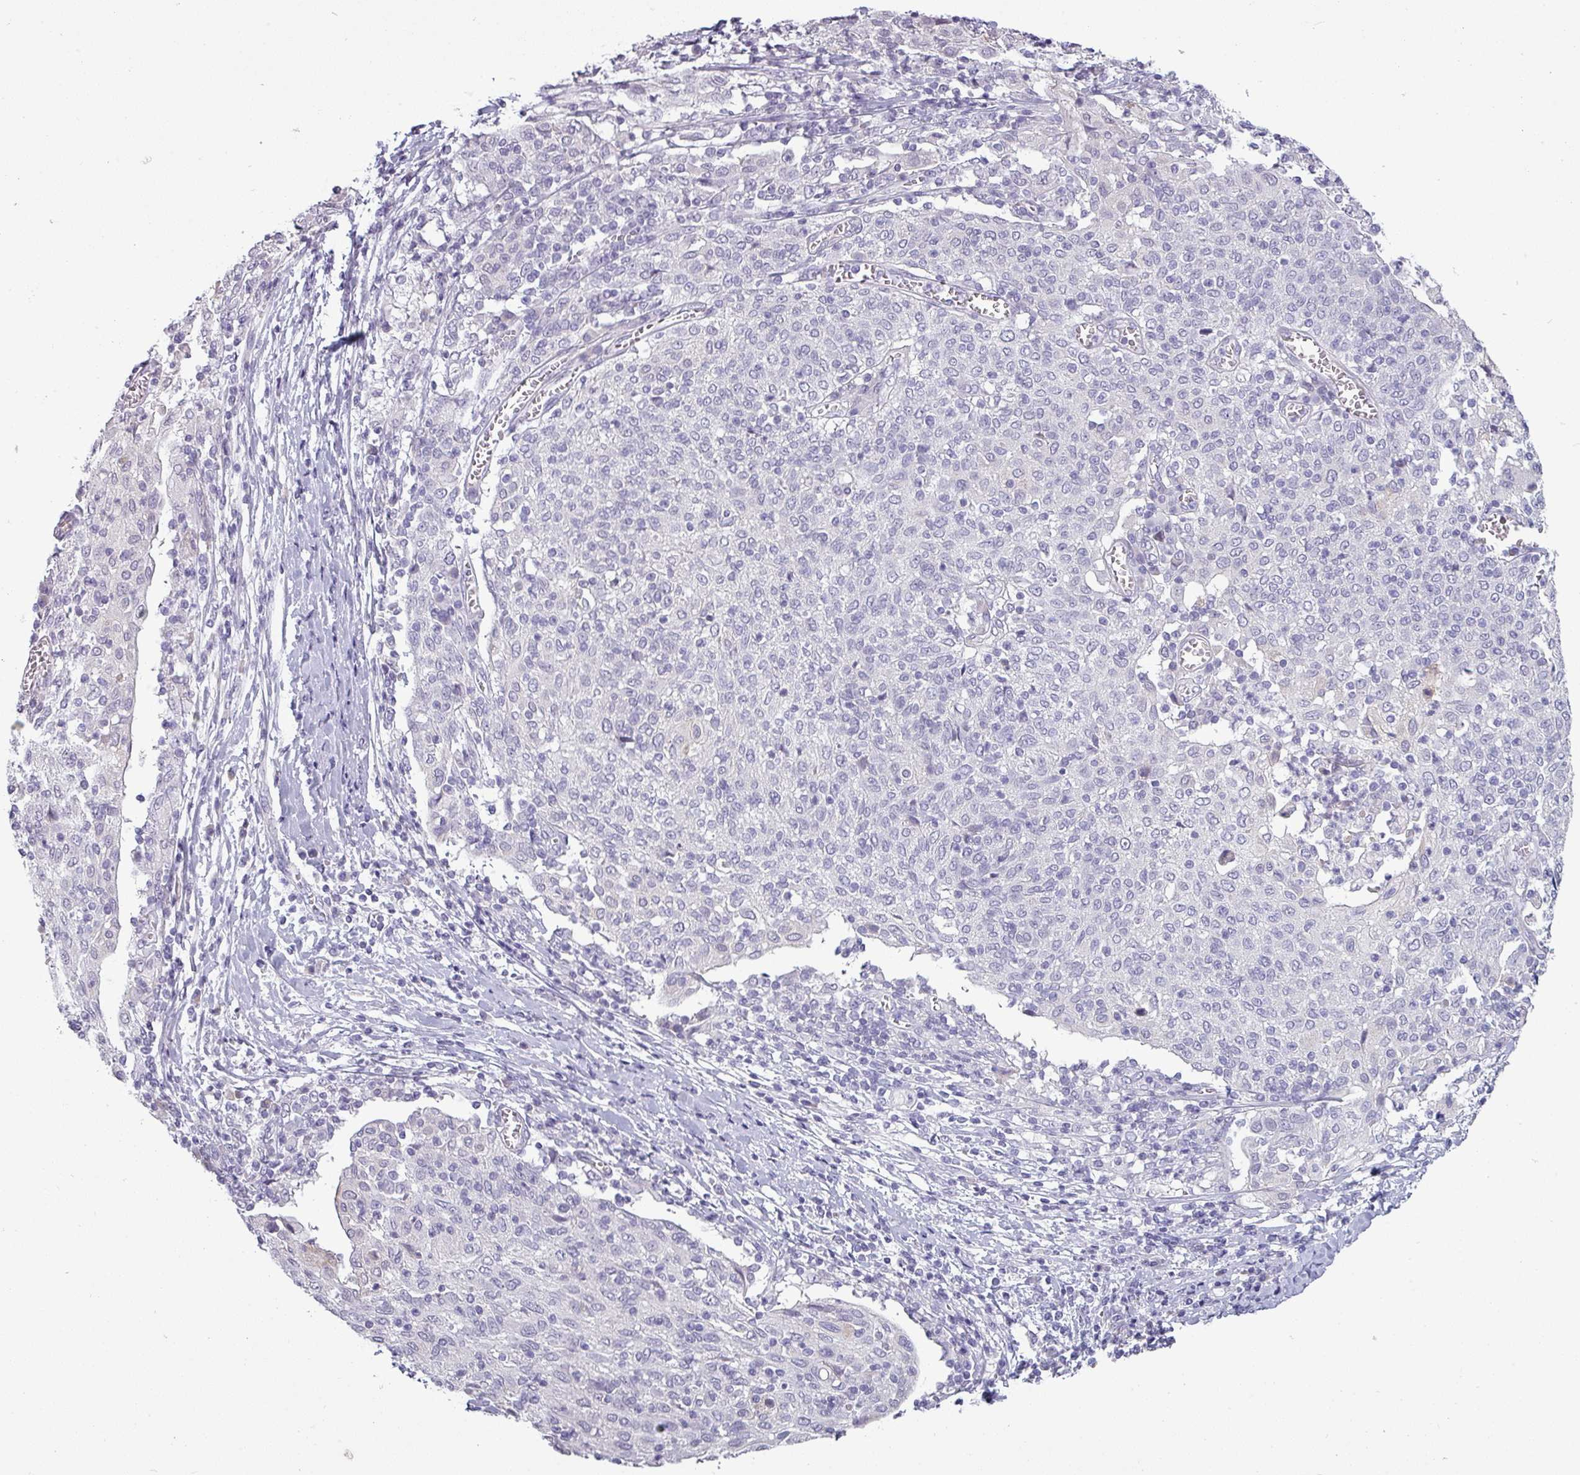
{"staining": {"intensity": "negative", "quantity": "none", "location": "none"}, "tissue": "cervical cancer", "cell_type": "Tumor cells", "image_type": "cancer", "snomed": [{"axis": "morphology", "description": "Squamous cell carcinoma, NOS"}, {"axis": "topography", "description": "Cervix"}], "caption": "Immunohistochemical staining of cervical cancer displays no significant expression in tumor cells. (DAB (3,3'-diaminobenzidine) immunohistochemistry visualized using brightfield microscopy, high magnification).", "gene": "SLC26A9", "patient": {"sex": "female", "age": 52}}